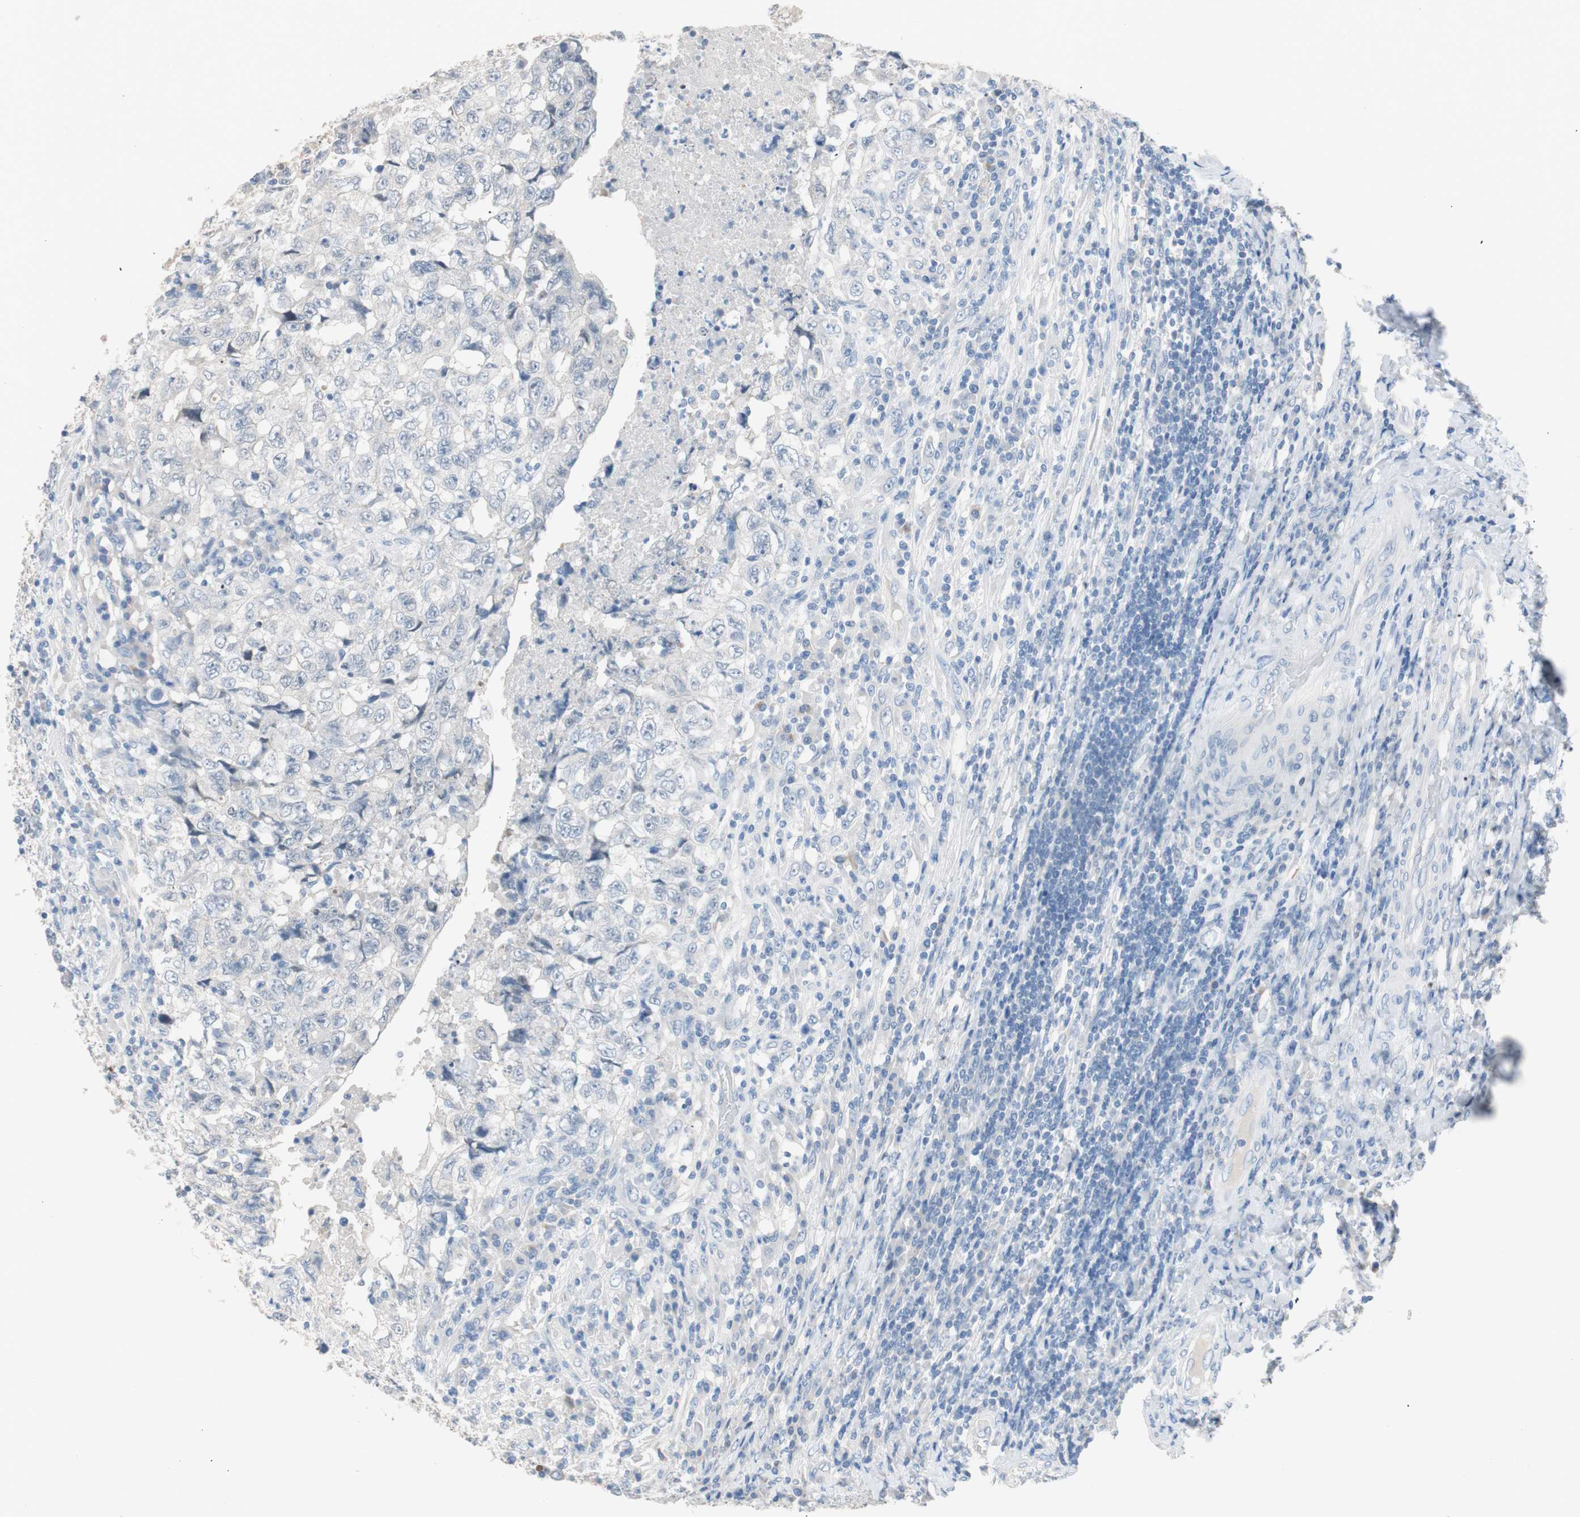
{"staining": {"intensity": "negative", "quantity": "none", "location": "none"}, "tissue": "testis cancer", "cell_type": "Tumor cells", "image_type": "cancer", "snomed": [{"axis": "morphology", "description": "Necrosis, NOS"}, {"axis": "morphology", "description": "Carcinoma, Embryonal, NOS"}, {"axis": "topography", "description": "Testis"}], "caption": "Tumor cells are negative for protein expression in human testis cancer.", "gene": "VIL1", "patient": {"sex": "male", "age": 19}}